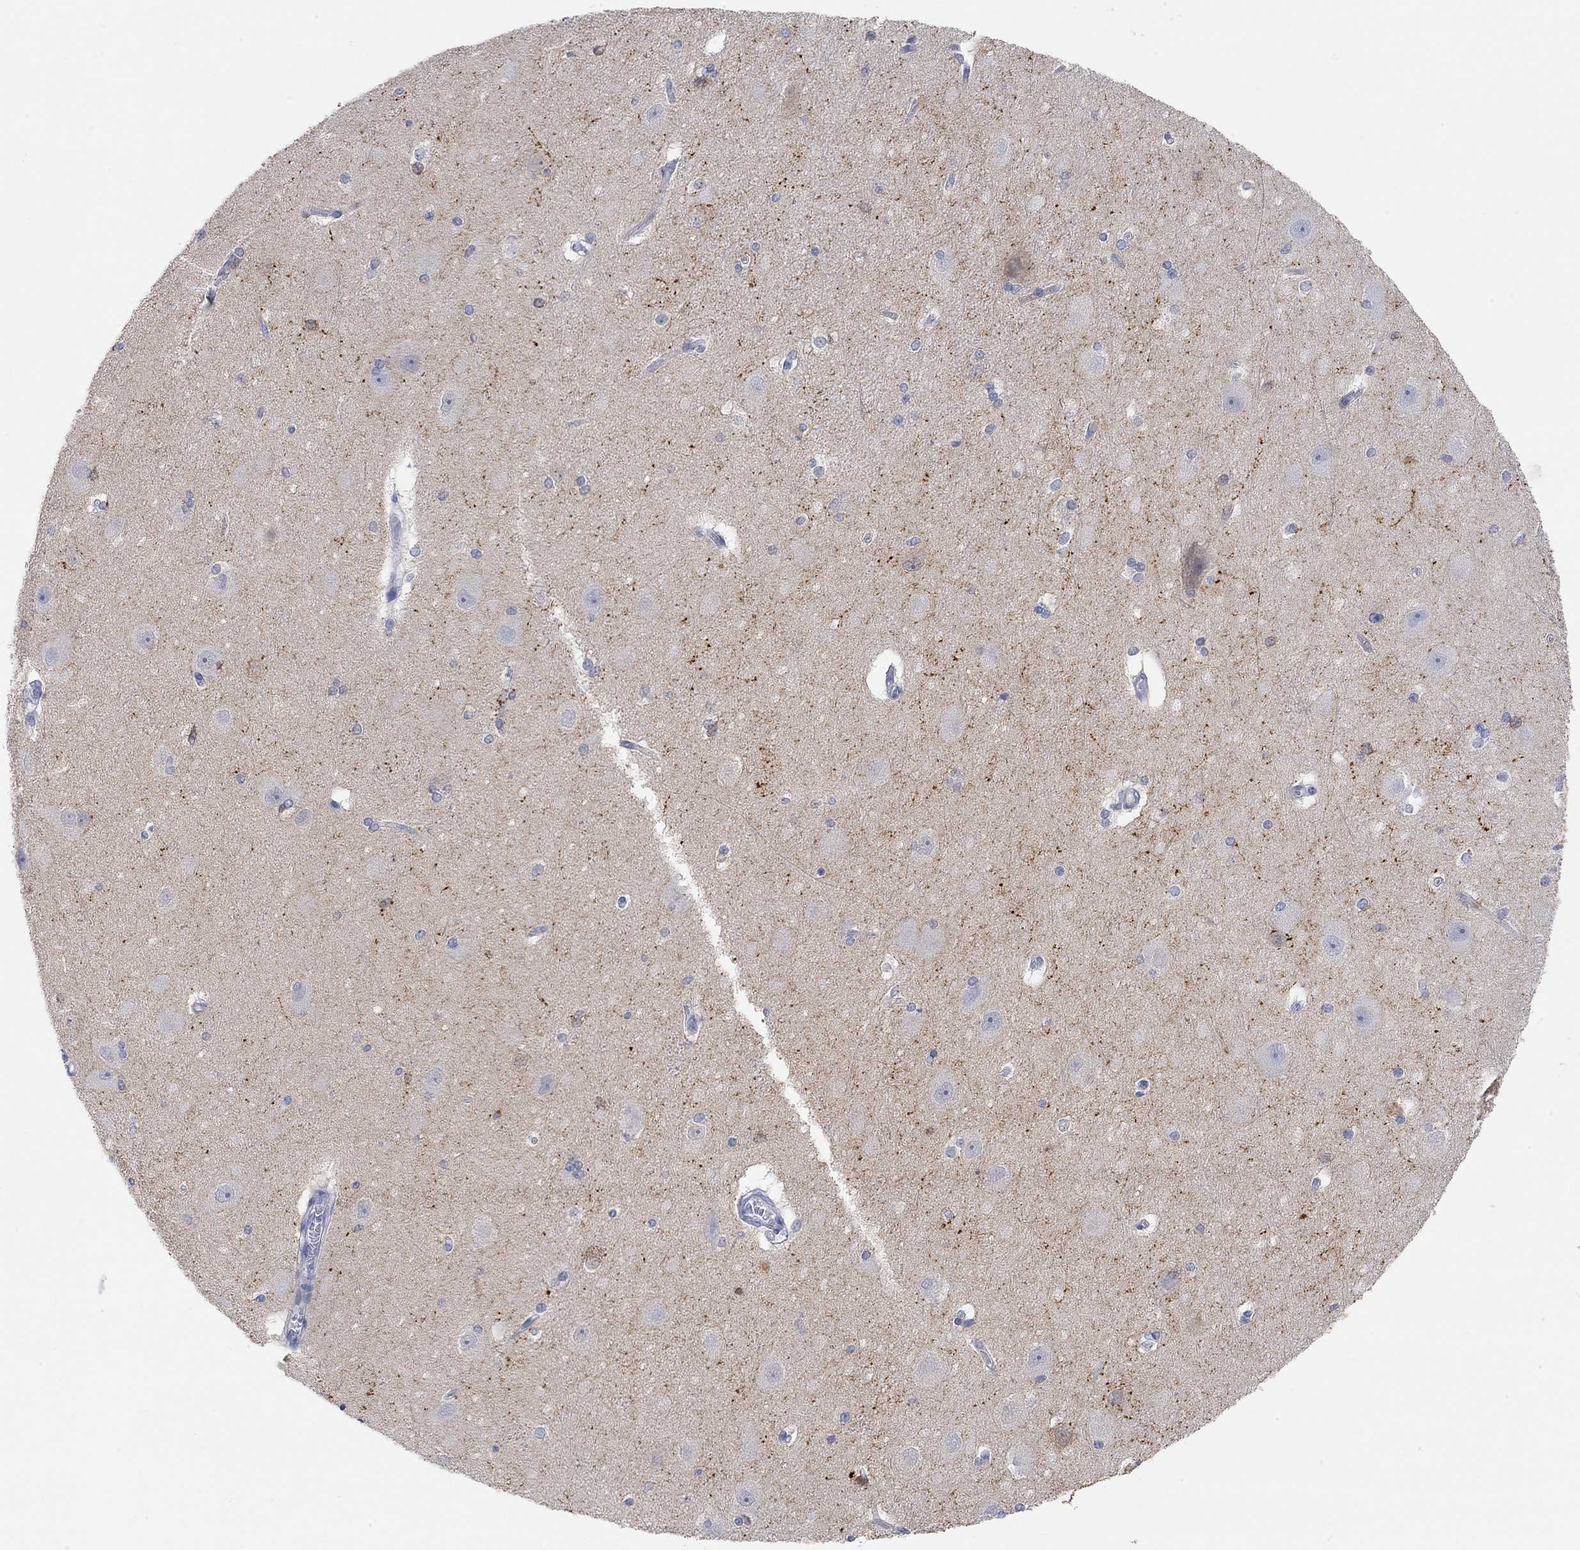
{"staining": {"intensity": "weak", "quantity": "<25%", "location": "cytoplasmic/membranous"}, "tissue": "hippocampus", "cell_type": "Glial cells", "image_type": "normal", "snomed": [{"axis": "morphology", "description": "Normal tissue, NOS"}, {"axis": "topography", "description": "Cerebral cortex"}, {"axis": "topography", "description": "Hippocampus"}], "caption": "A photomicrograph of human hippocampus is negative for staining in glial cells. (DAB IHC with hematoxylin counter stain).", "gene": "VAT1L", "patient": {"sex": "female", "age": 19}}